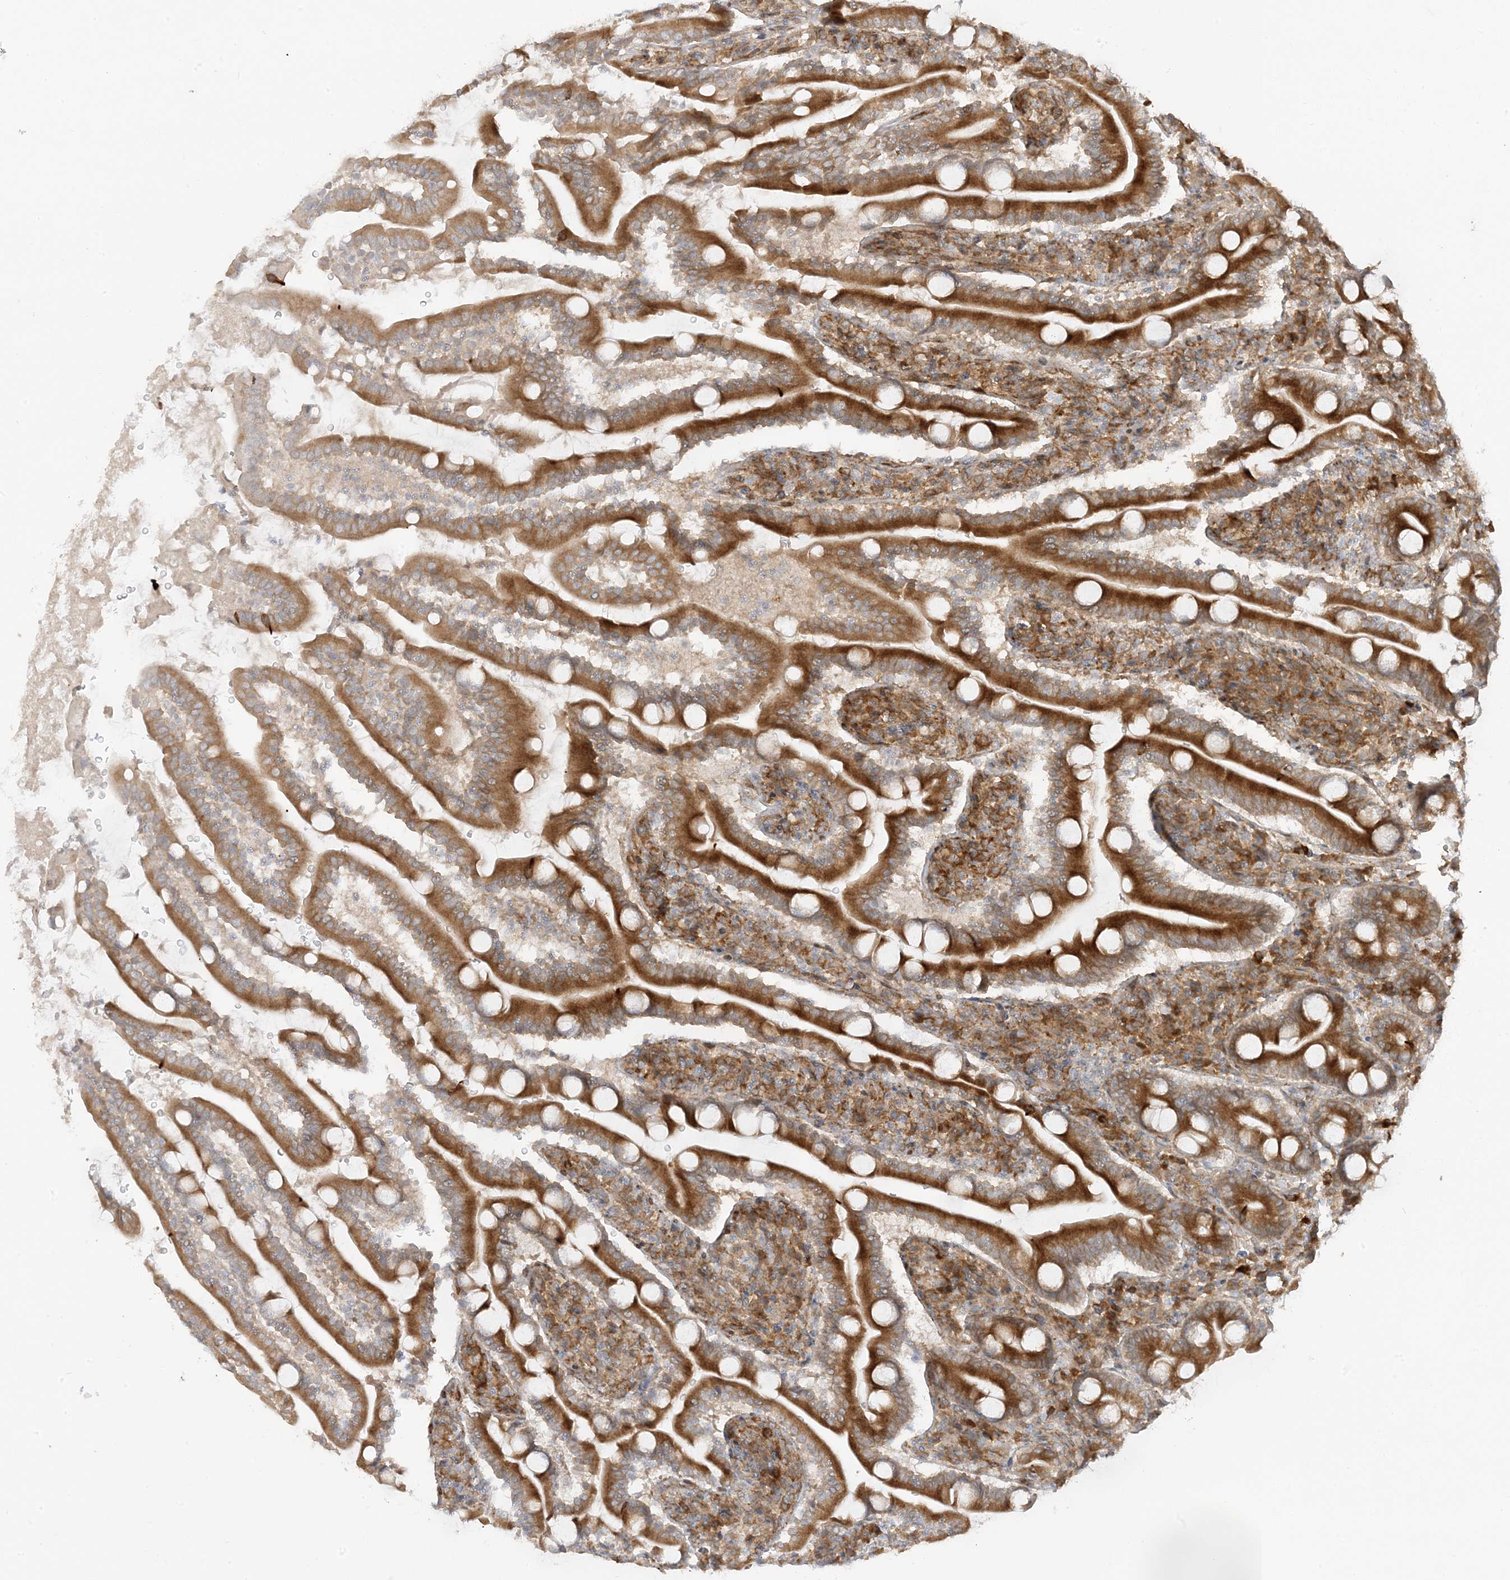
{"staining": {"intensity": "strong", "quantity": ">75%", "location": "cytoplasmic/membranous"}, "tissue": "duodenum", "cell_type": "Glandular cells", "image_type": "normal", "snomed": [{"axis": "morphology", "description": "Normal tissue, NOS"}, {"axis": "topography", "description": "Duodenum"}], "caption": "High-magnification brightfield microscopy of normal duodenum stained with DAB (brown) and counterstained with hematoxylin (blue). glandular cells exhibit strong cytoplasmic/membranous expression is appreciated in about>75% of cells.", "gene": "SCARF2", "patient": {"sex": "male", "age": 35}}